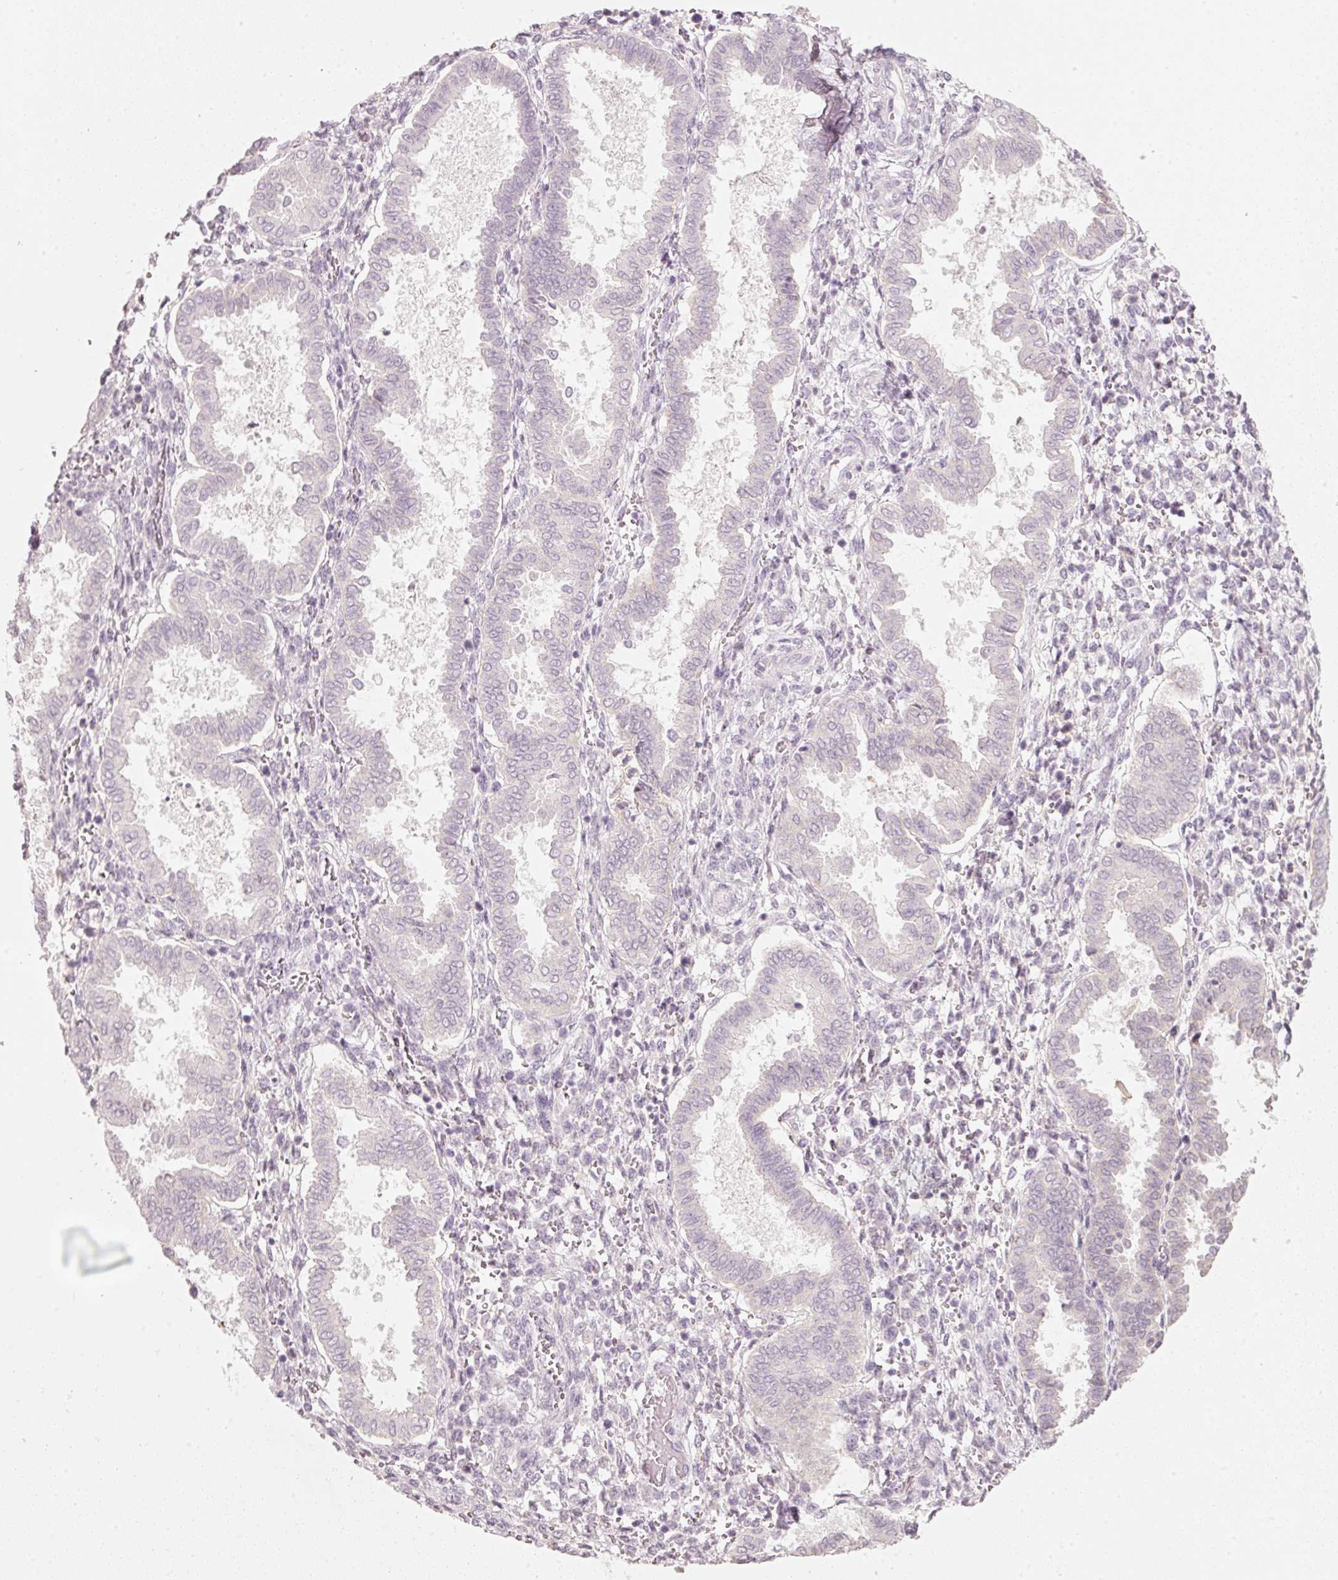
{"staining": {"intensity": "negative", "quantity": "none", "location": "none"}, "tissue": "endometrium", "cell_type": "Cells in endometrial stroma", "image_type": "normal", "snomed": [{"axis": "morphology", "description": "Normal tissue, NOS"}, {"axis": "topography", "description": "Endometrium"}], "caption": "The IHC photomicrograph has no significant positivity in cells in endometrial stroma of endometrium. (Stains: DAB immunohistochemistry with hematoxylin counter stain, Microscopy: brightfield microscopy at high magnification).", "gene": "STEAP1", "patient": {"sex": "female", "age": 24}}